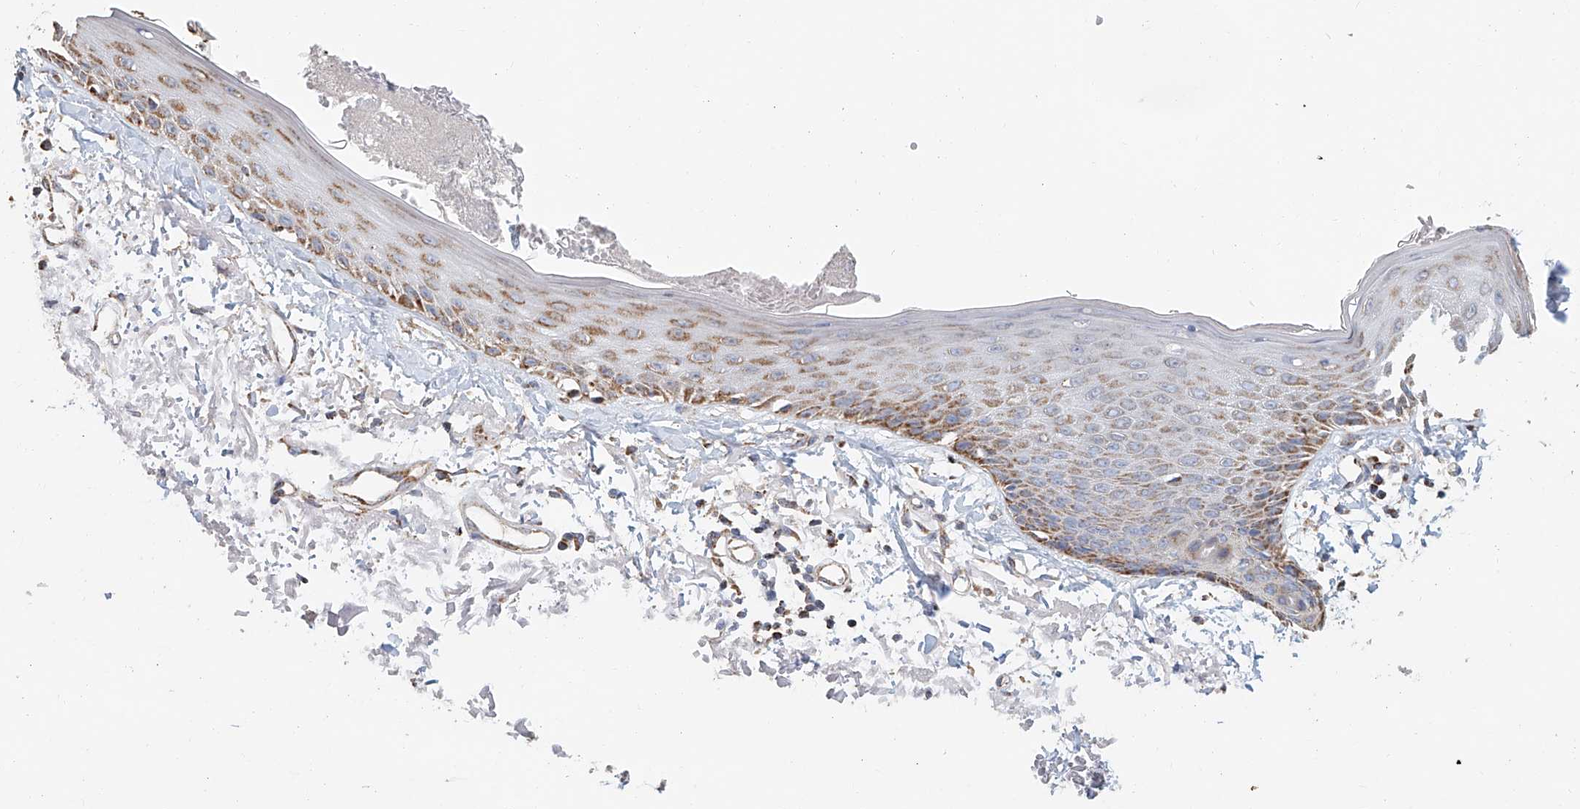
{"staining": {"intensity": "moderate", "quantity": "25%-75%", "location": "cytoplasmic/membranous"}, "tissue": "skin", "cell_type": "Fibroblasts", "image_type": "normal", "snomed": [{"axis": "morphology", "description": "Normal tissue, NOS"}, {"axis": "topography", "description": "Skin"}, {"axis": "topography", "description": "Skeletal muscle"}], "caption": "Skin stained with IHC exhibits moderate cytoplasmic/membranous expression in about 25%-75% of fibroblasts.", "gene": "MCL1", "patient": {"sex": "male", "age": 83}}